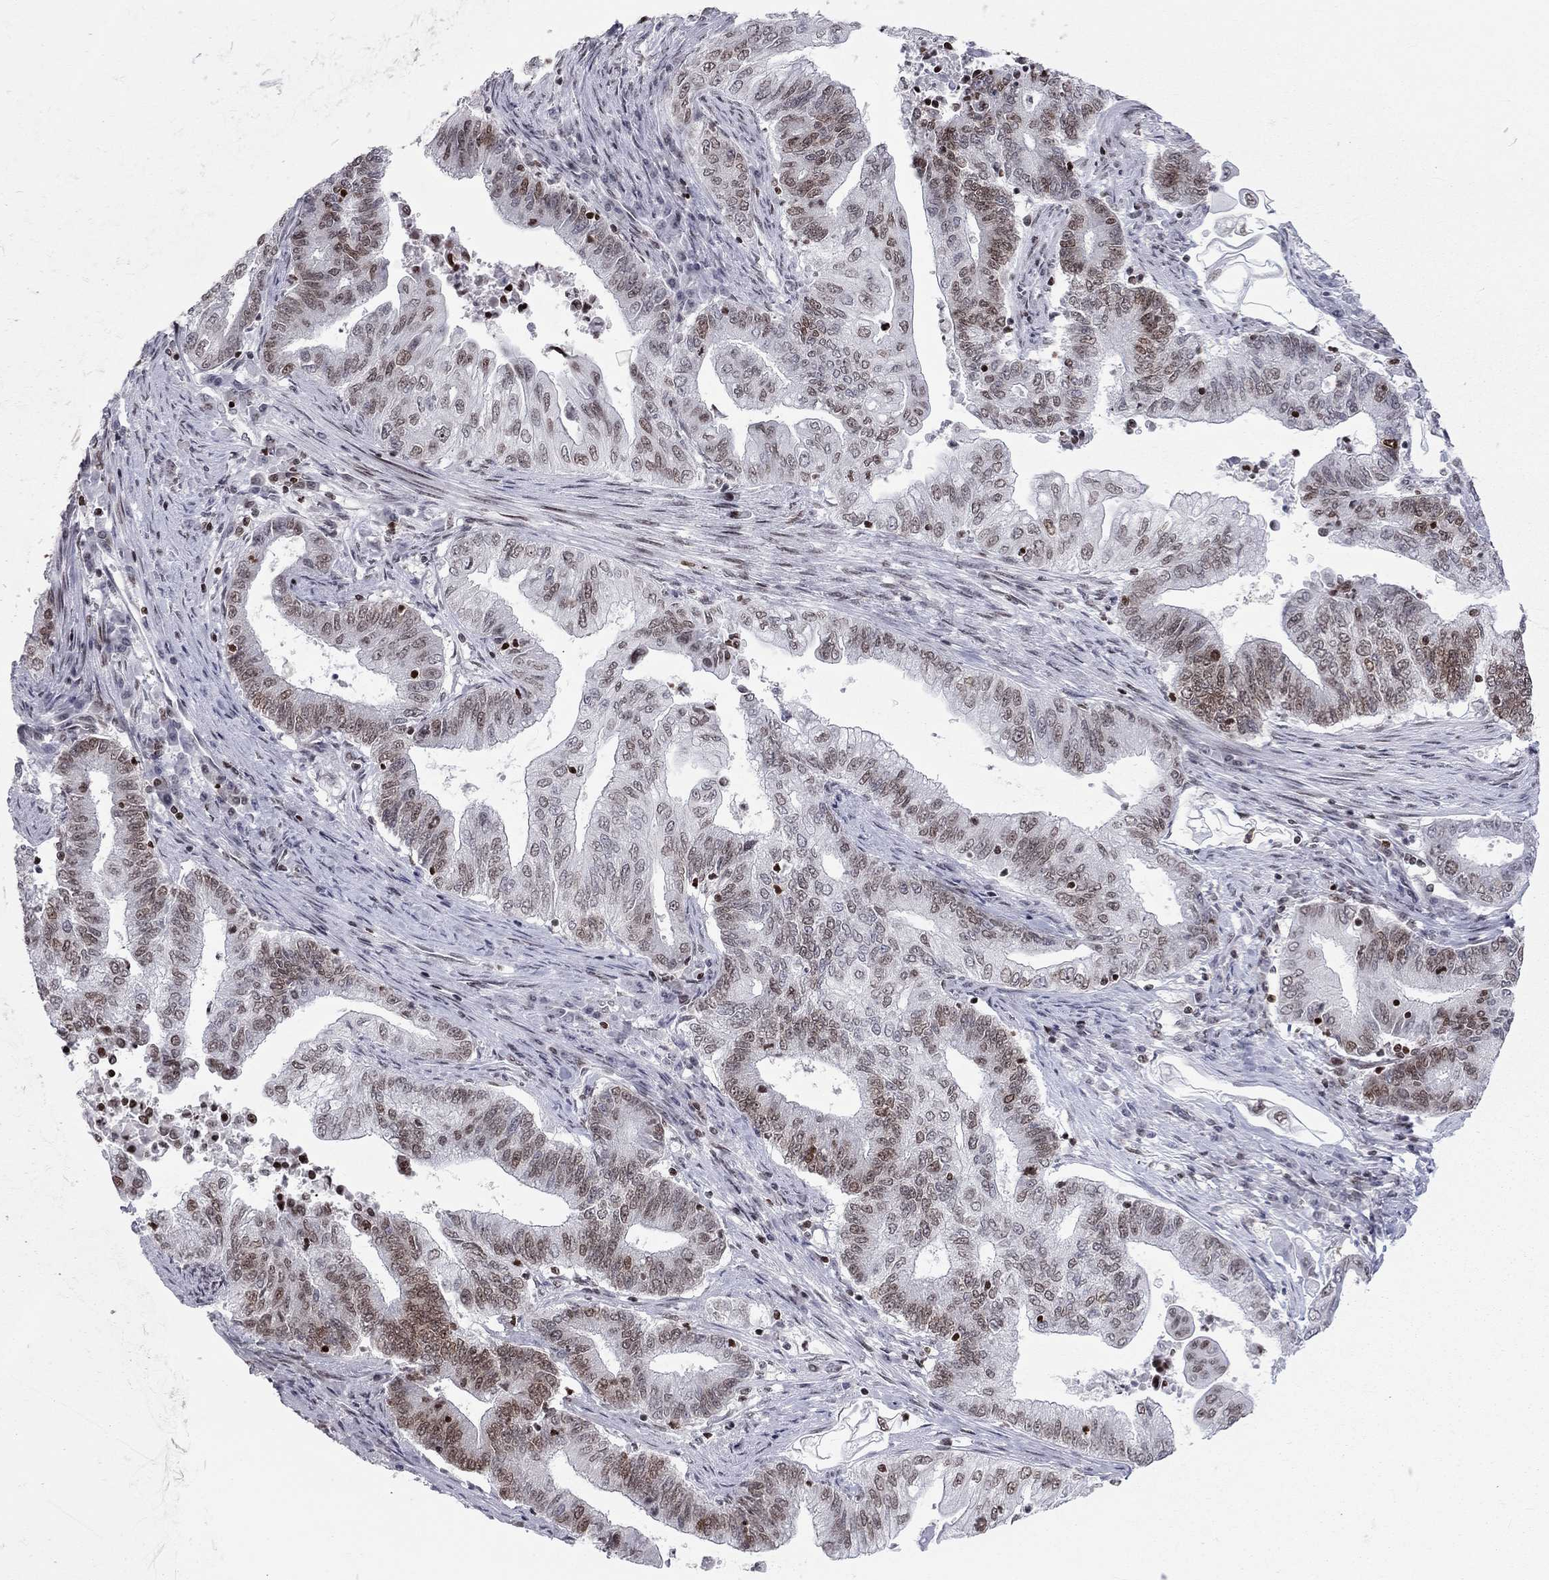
{"staining": {"intensity": "moderate", "quantity": "<25%", "location": "nuclear"}, "tissue": "endometrial cancer", "cell_type": "Tumor cells", "image_type": "cancer", "snomed": [{"axis": "morphology", "description": "Adenocarcinoma, NOS"}, {"axis": "topography", "description": "Uterus"}, {"axis": "topography", "description": "Endometrium"}], "caption": "Immunohistochemical staining of human endometrial cancer (adenocarcinoma) exhibits low levels of moderate nuclear protein positivity in approximately <25% of tumor cells. (Brightfield microscopy of DAB IHC at high magnification).", "gene": "H2AX", "patient": {"sex": "female", "age": 54}}